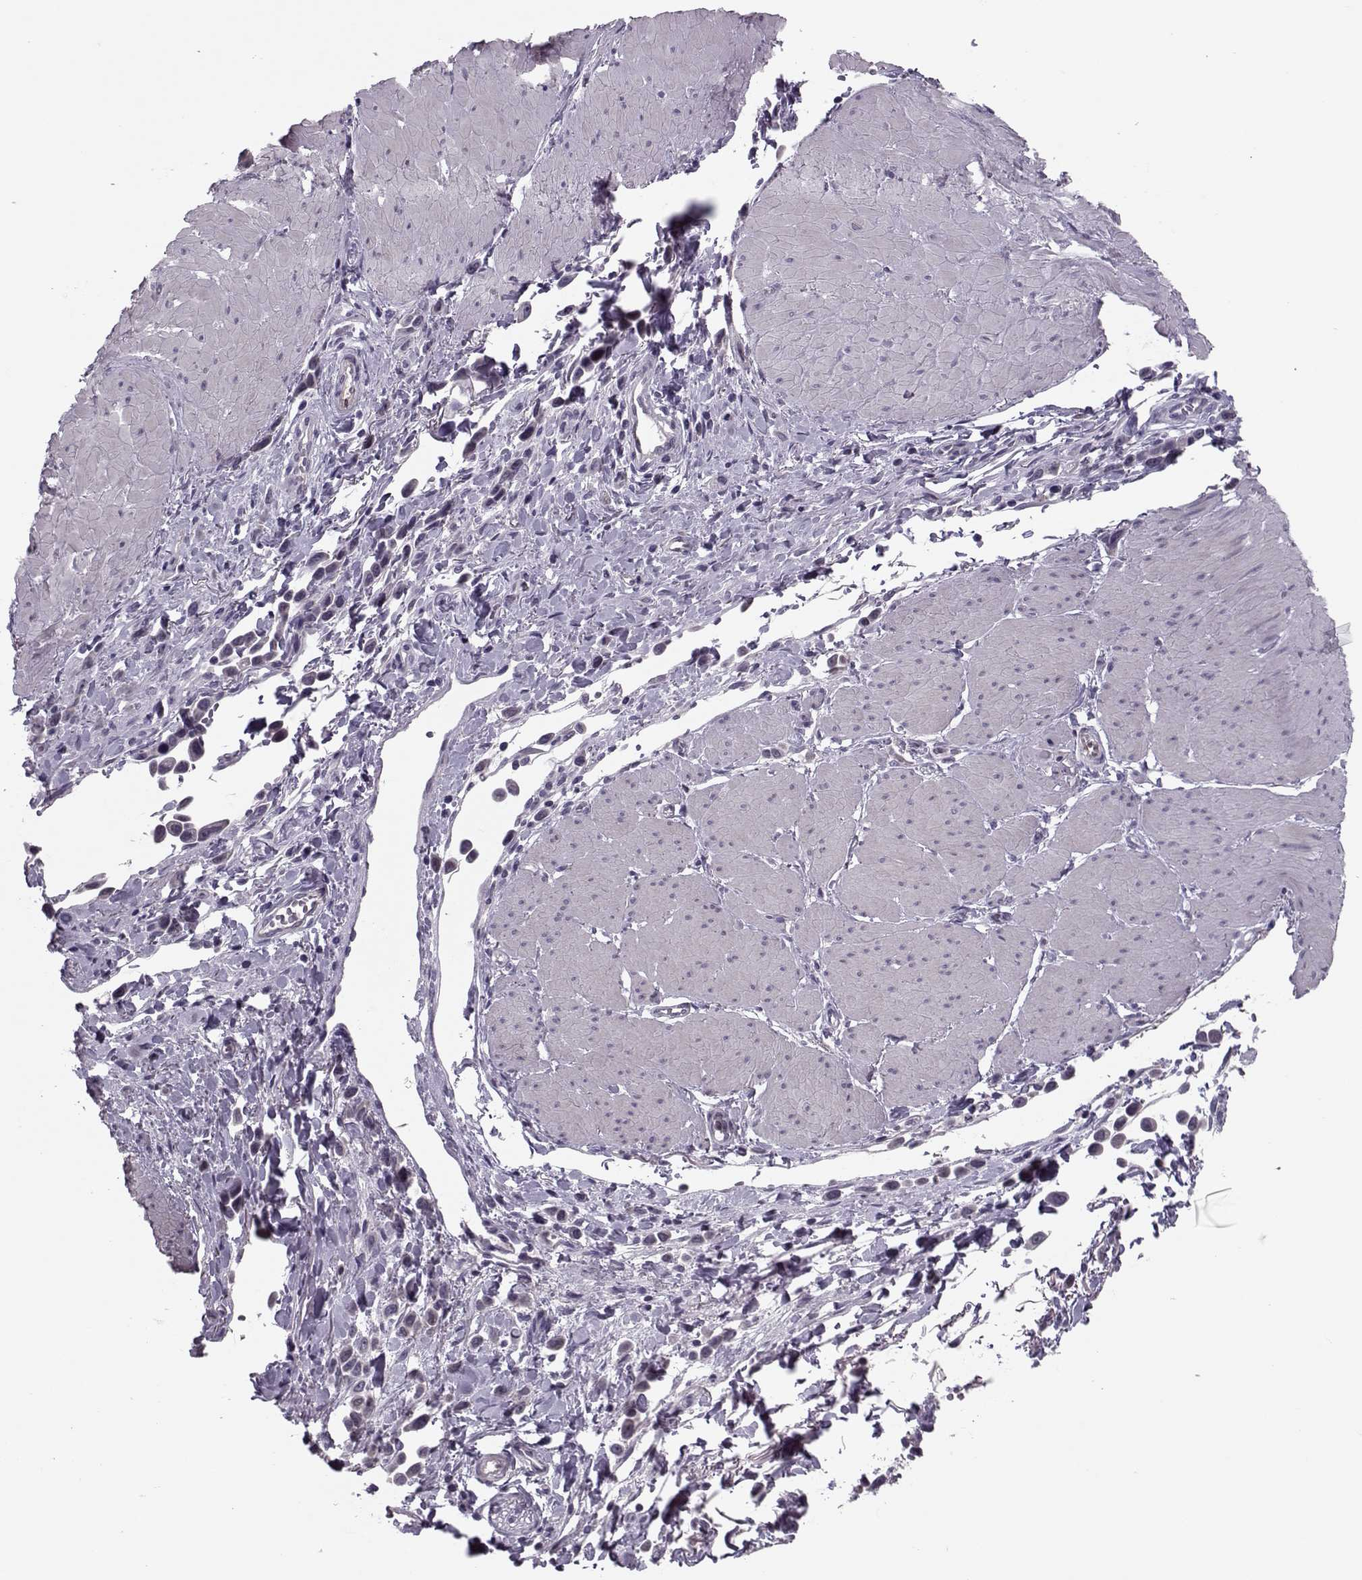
{"staining": {"intensity": "negative", "quantity": "none", "location": "none"}, "tissue": "stomach cancer", "cell_type": "Tumor cells", "image_type": "cancer", "snomed": [{"axis": "morphology", "description": "Adenocarcinoma, NOS"}, {"axis": "topography", "description": "Stomach"}], "caption": "The image displays no staining of tumor cells in stomach cancer (adenocarcinoma).", "gene": "ASRGL1", "patient": {"sex": "male", "age": 47}}